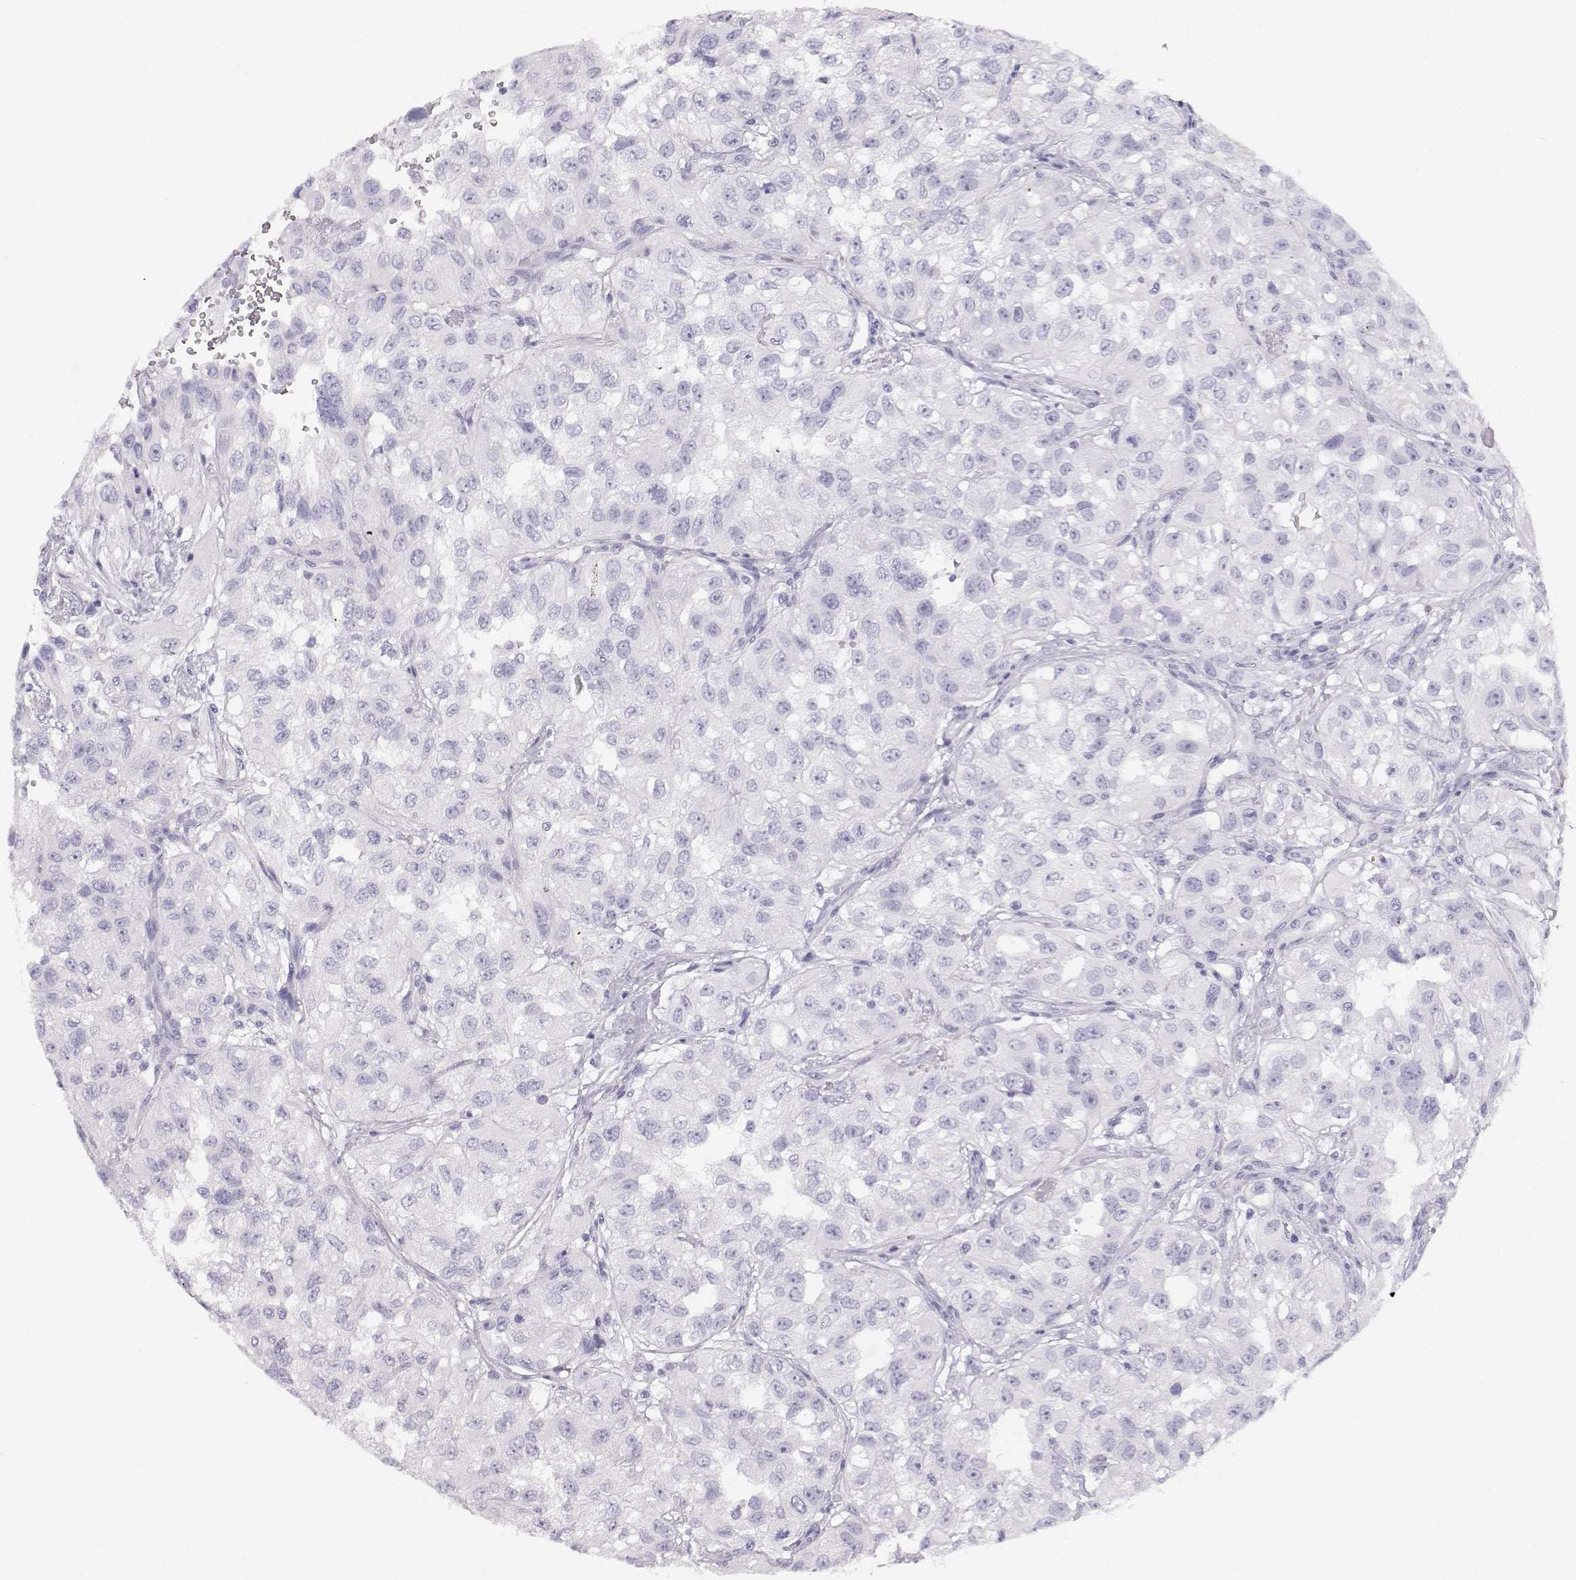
{"staining": {"intensity": "negative", "quantity": "none", "location": "none"}, "tissue": "renal cancer", "cell_type": "Tumor cells", "image_type": "cancer", "snomed": [{"axis": "morphology", "description": "Adenocarcinoma, NOS"}, {"axis": "topography", "description": "Kidney"}], "caption": "This micrograph is of renal adenocarcinoma stained with immunohistochemistry to label a protein in brown with the nuclei are counter-stained blue. There is no staining in tumor cells. (DAB (3,3'-diaminobenzidine) immunohistochemistry visualized using brightfield microscopy, high magnification).", "gene": "TKTL1", "patient": {"sex": "male", "age": 64}}